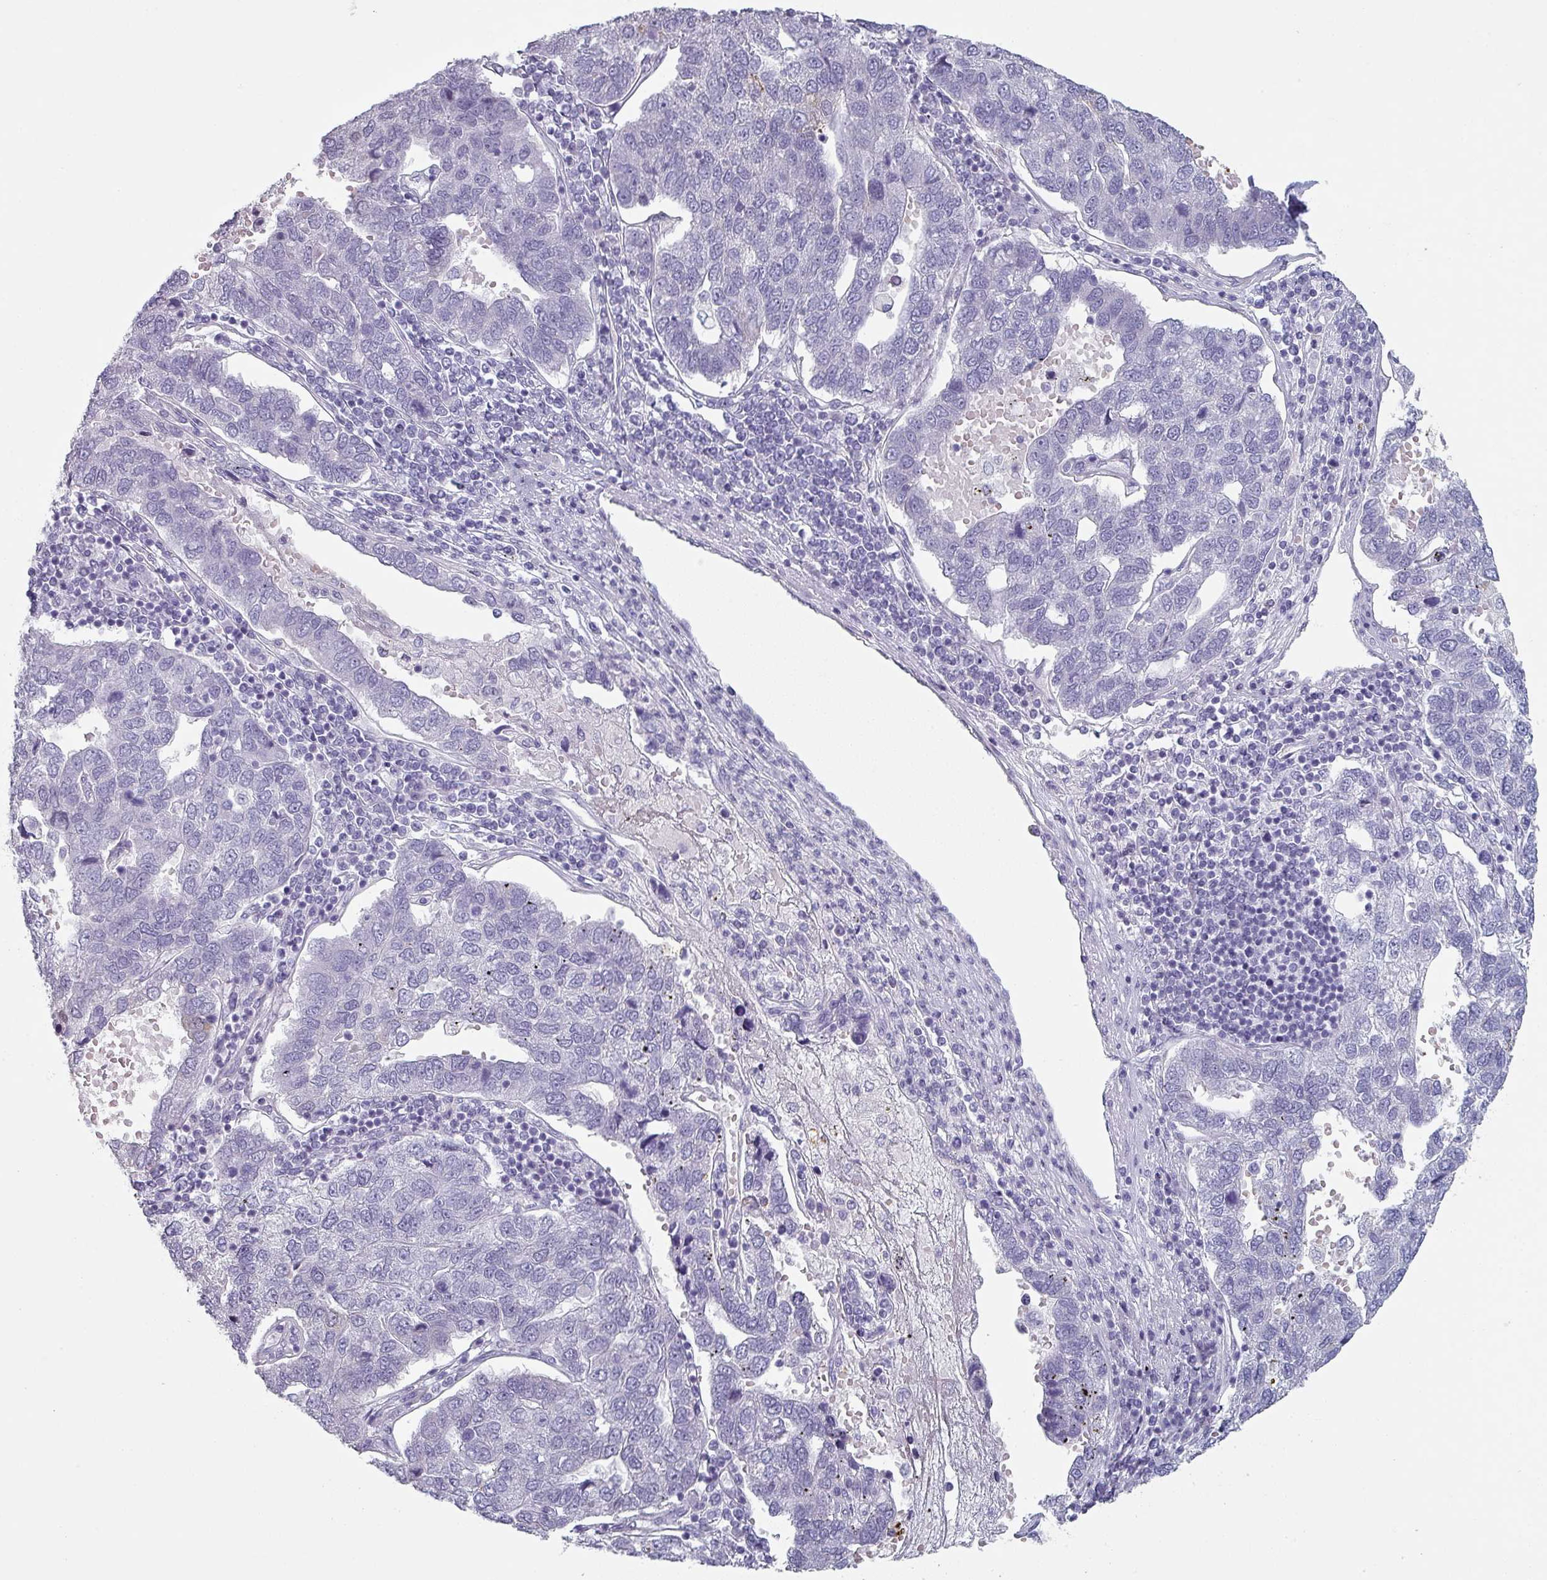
{"staining": {"intensity": "moderate", "quantity": "<25%", "location": "cytoplasmic/membranous"}, "tissue": "pancreatic cancer", "cell_type": "Tumor cells", "image_type": "cancer", "snomed": [{"axis": "morphology", "description": "Adenocarcinoma, NOS"}, {"axis": "topography", "description": "Pancreas"}], "caption": "Immunohistochemical staining of adenocarcinoma (pancreatic) displays low levels of moderate cytoplasmic/membranous positivity in about <25% of tumor cells.", "gene": "SLC35G2", "patient": {"sex": "female", "age": 61}}